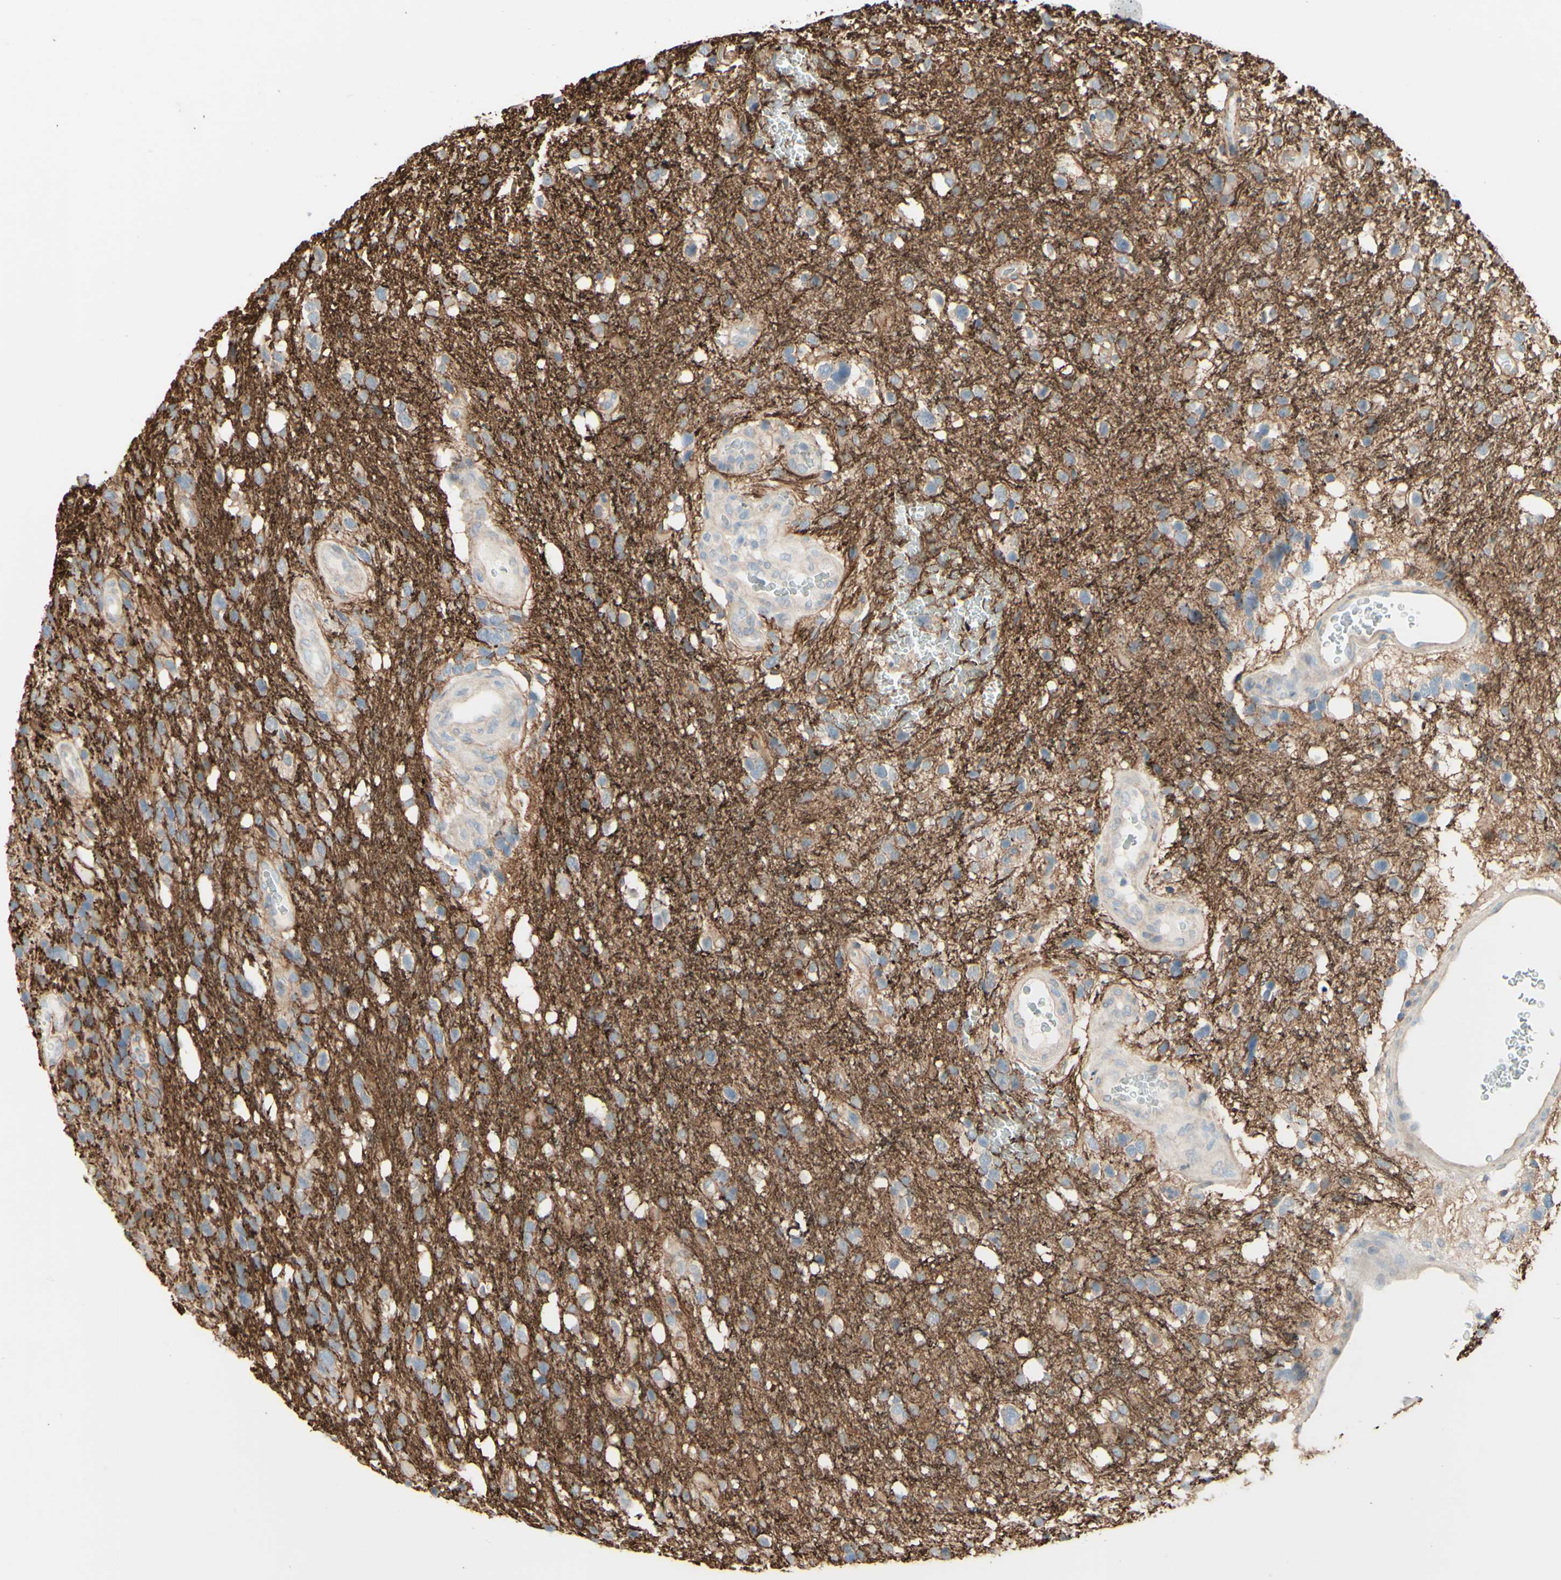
{"staining": {"intensity": "negative", "quantity": "none", "location": "none"}, "tissue": "glioma", "cell_type": "Tumor cells", "image_type": "cancer", "snomed": [{"axis": "morphology", "description": "Glioma, malignant, High grade"}, {"axis": "topography", "description": "Brain"}], "caption": "IHC of human malignant high-grade glioma shows no expression in tumor cells.", "gene": "RNF149", "patient": {"sex": "female", "age": 58}}